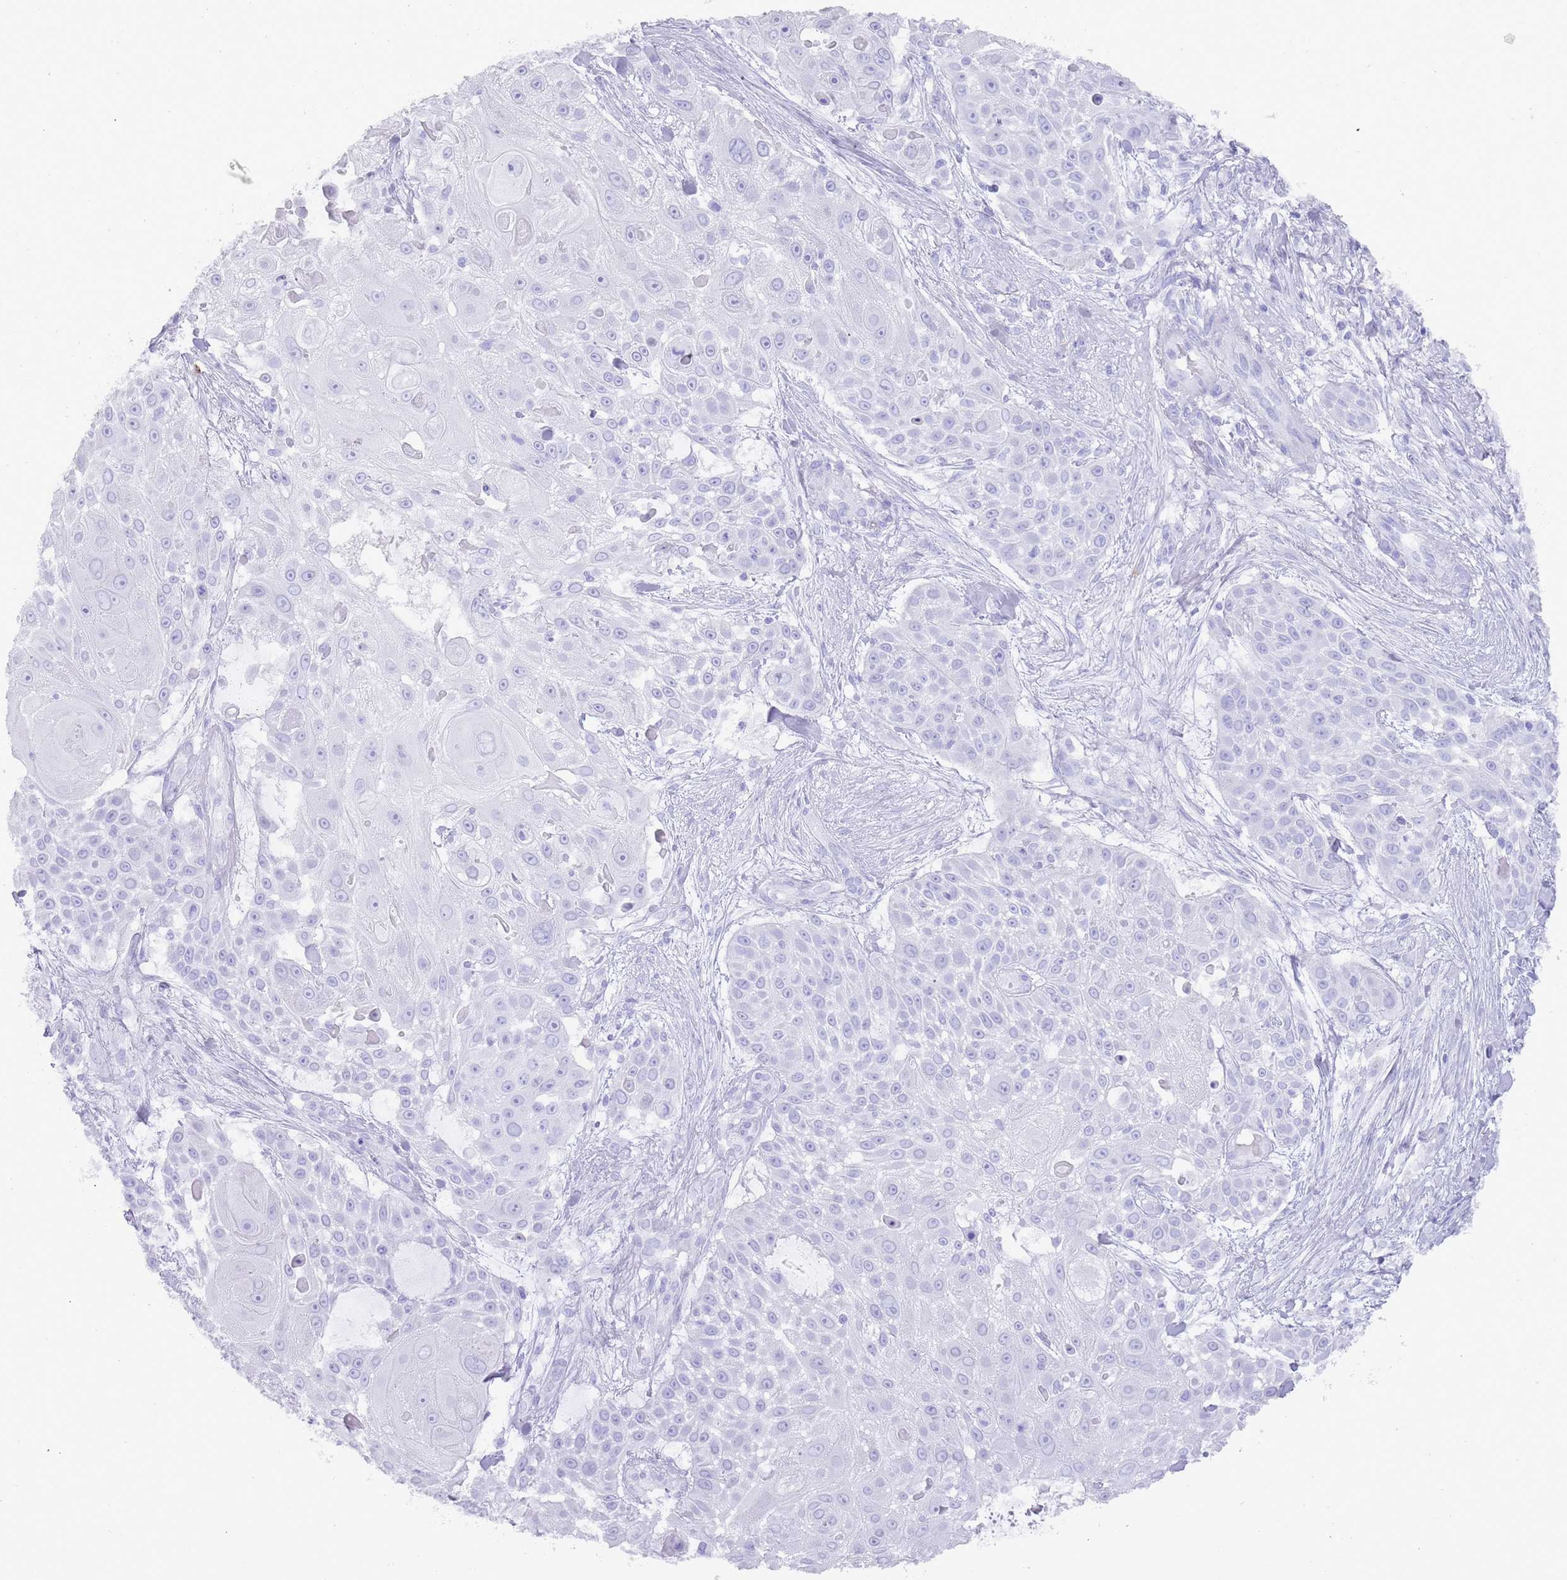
{"staining": {"intensity": "negative", "quantity": "none", "location": "none"}, "tissue": "skin cancer", "cell_type": "Tumor cells", "image_type": "cancer", "snomed": [{"axis": "morphology", "description": "Squamous cell carcinoma, NOS"}, {"axis": "topography", "description": "Skin"}], "caption": "A micrograph of skin cancer (squamous cell carcinoma) stained for a protein shows no brown staining in tumor cells. (Brightfield microscopy of DAB (3,3'-diaminobenzidine) IHC at high magnification).", "gene": "MYADML2", "patient": {"sex": "female", "age": 86}}